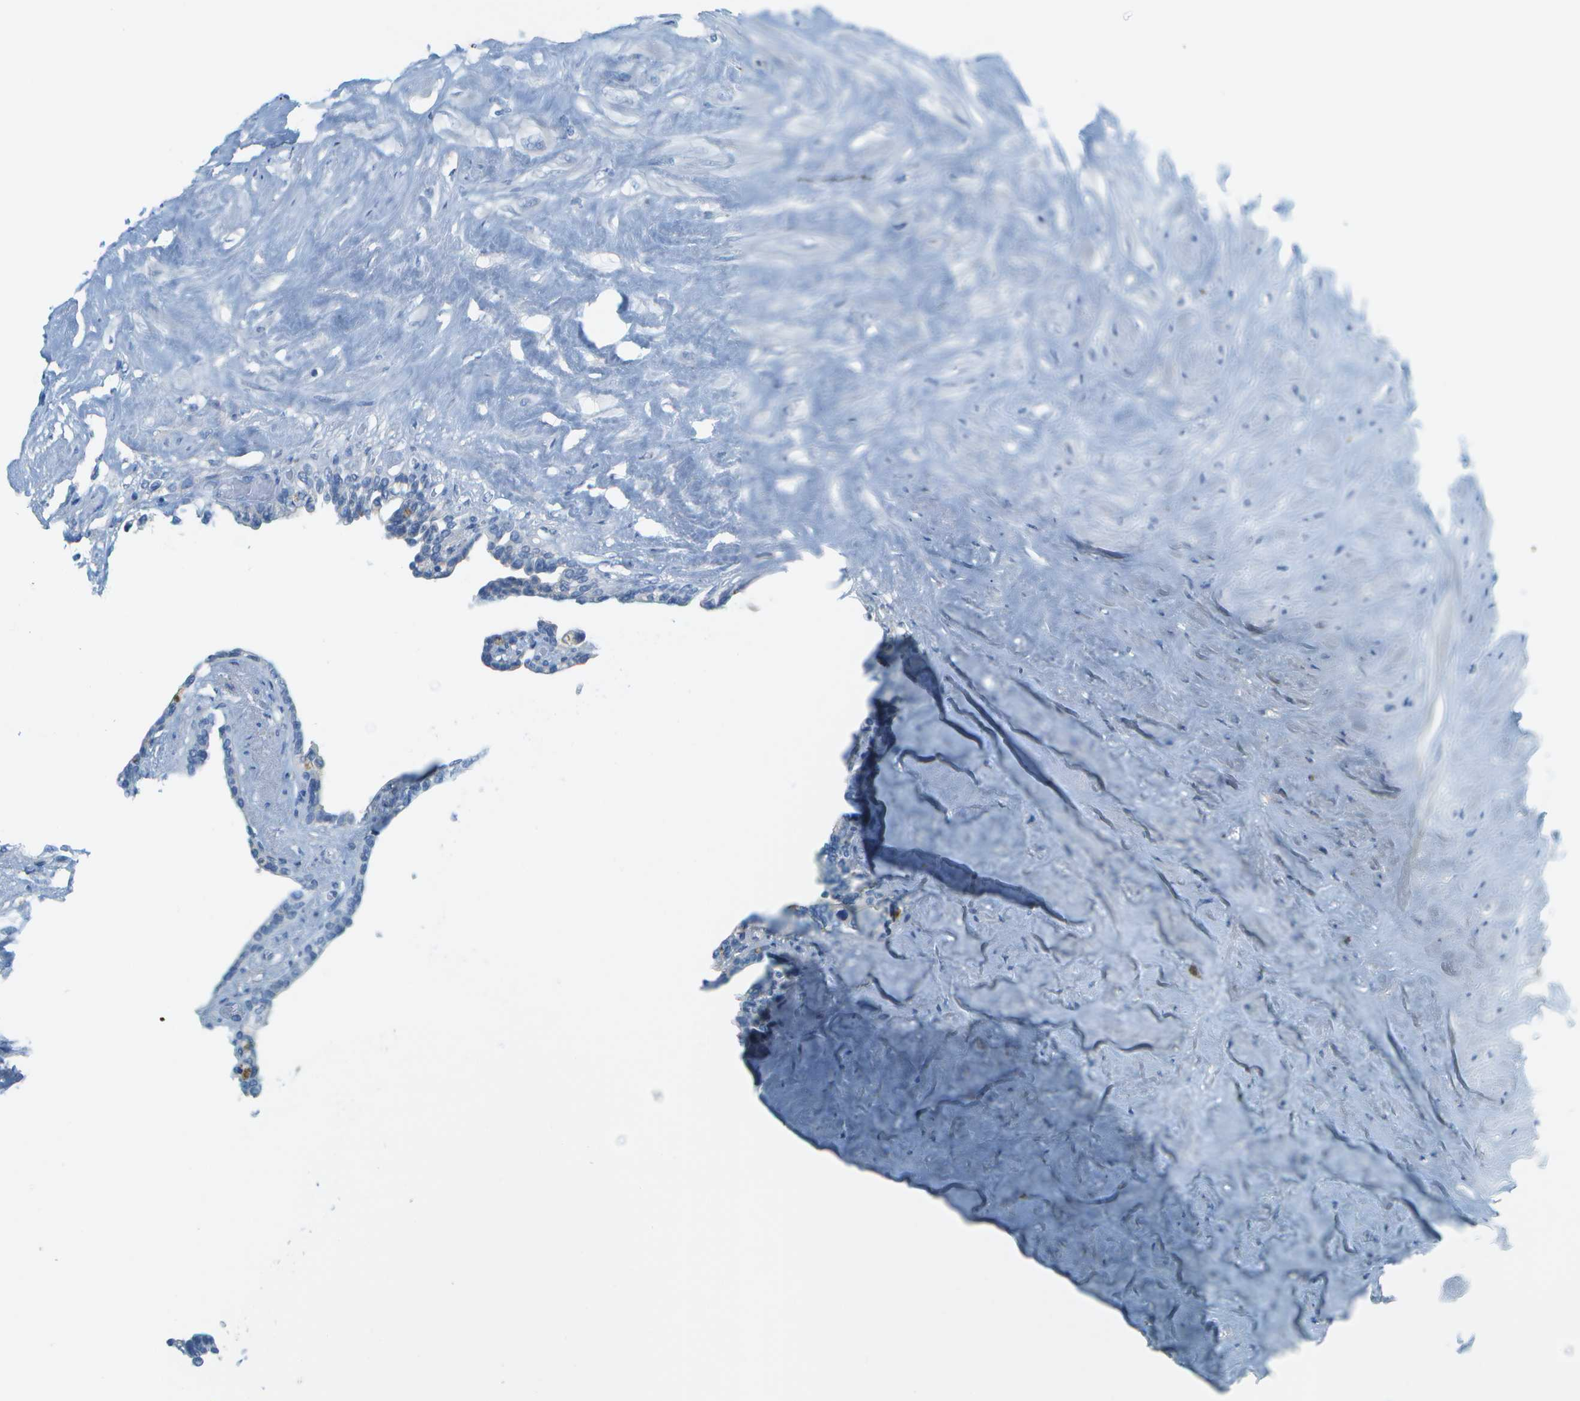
{"staining": {"intensity": "negative", "quantity": "none", "location": "none"}, "tissue": "seminal vesicle", "cell_type": "Glandular cells", "image_type": "normal", "snomed": [{"axis": "morphology", "description": "Normal tissue, NOS"}, {"axis": "topography", "description": "Seminal veicle"}], "caption": "Immunohistochemistry photomicrograph of benign seminal vesicle: human seminal vesicle stained with DAB (3,3'-diaminobenzidine) exhibits no significant protein staining in glandular cells.", "gene": "C1S", "patient": {"sex": "male", "age": 63}}